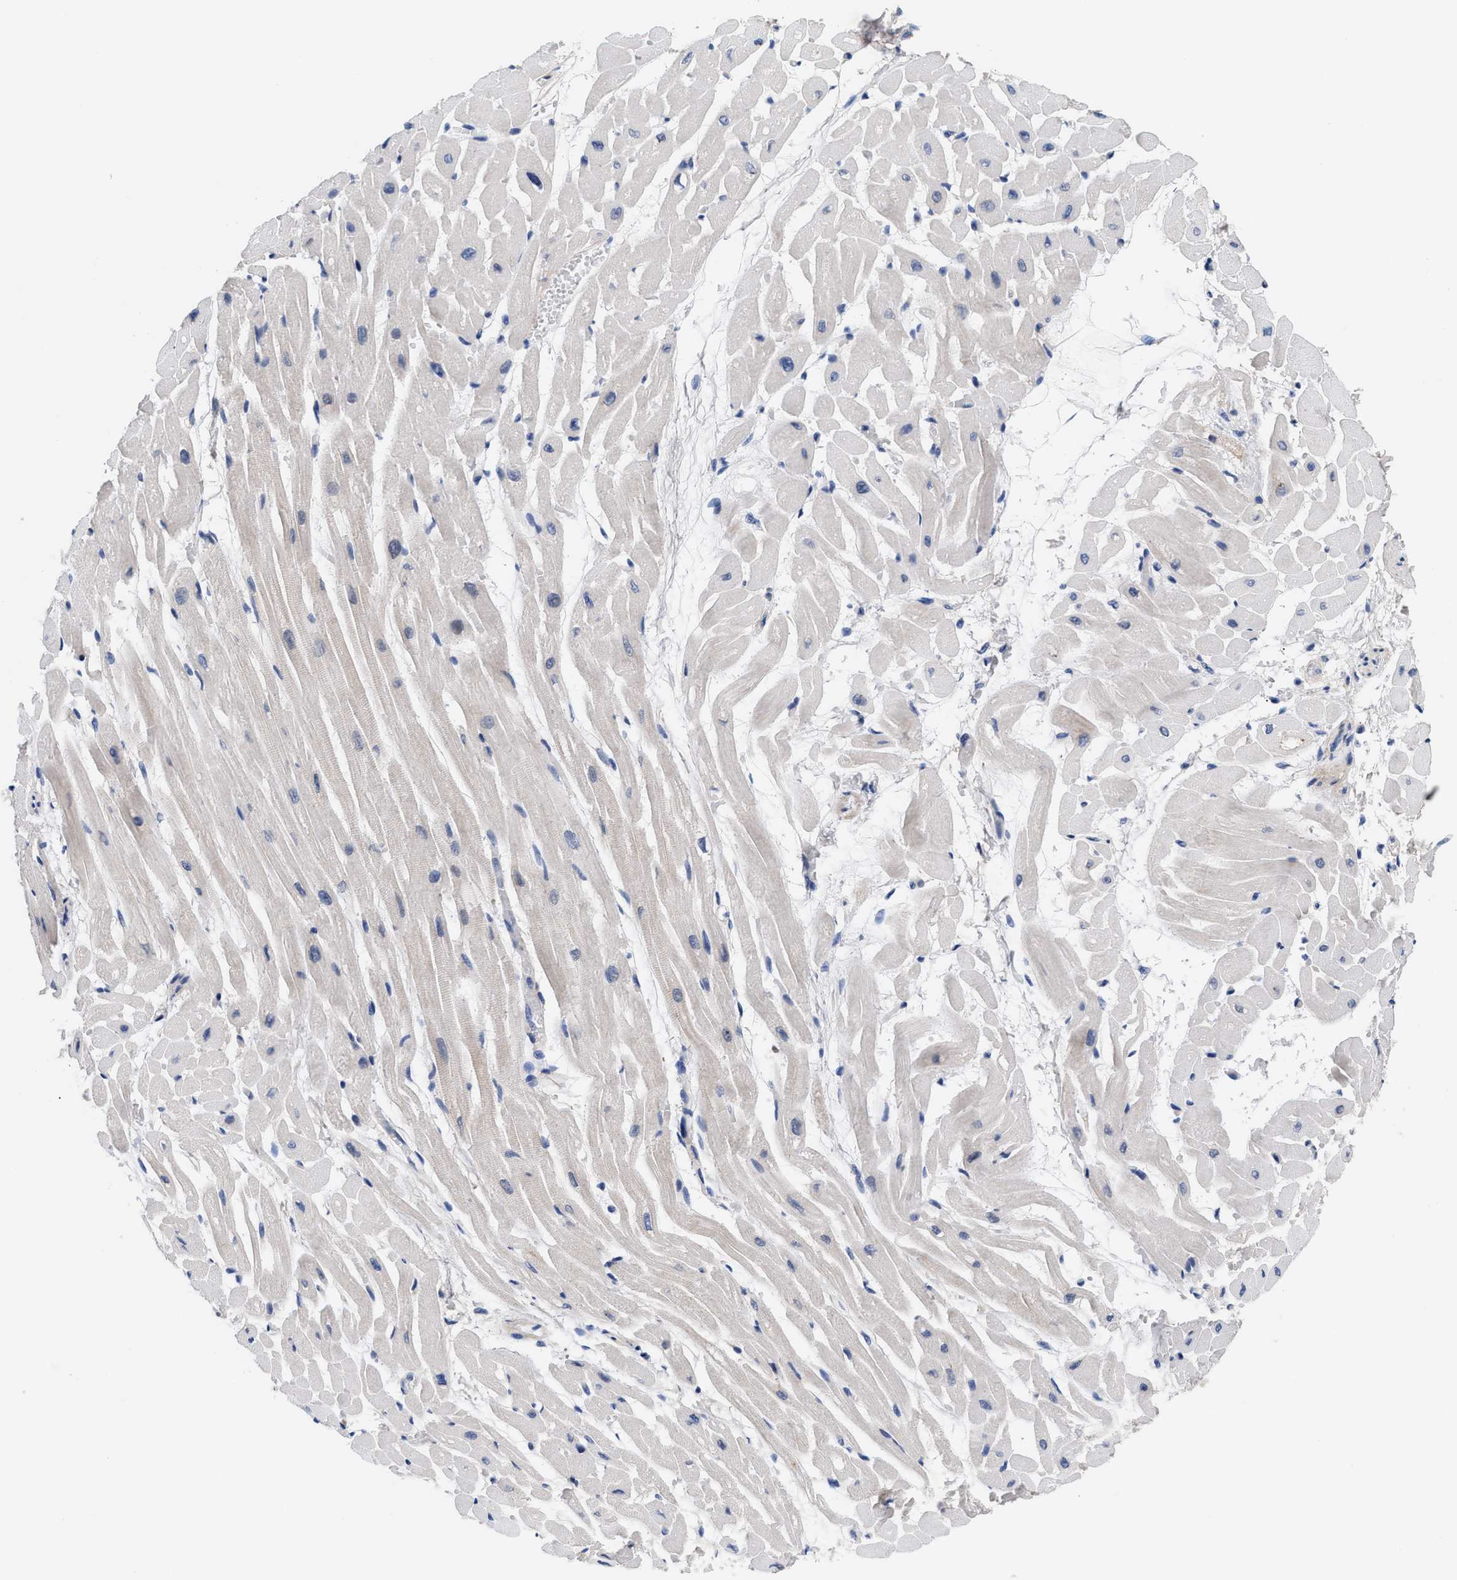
{"staining": {"intensity": "negative", "quantity": "none", "location": "none"}, "tissue": "heart muscle", "cell_type": "Cardiomyocytes", "image_type": "normal", "snomed": [{"axis": "morphology", "description": "Normal tissue, NOS"}, {"axis": "topography", "description": "Heart"}], "caption": "A high-resolution photomicrograph shows immunohistochemistry staining of normal heart muscle, which displays no significant staining in cardiomyocytes.", "gene": "ACTL7B", "patient": {"sex": "male", "age": 45}}